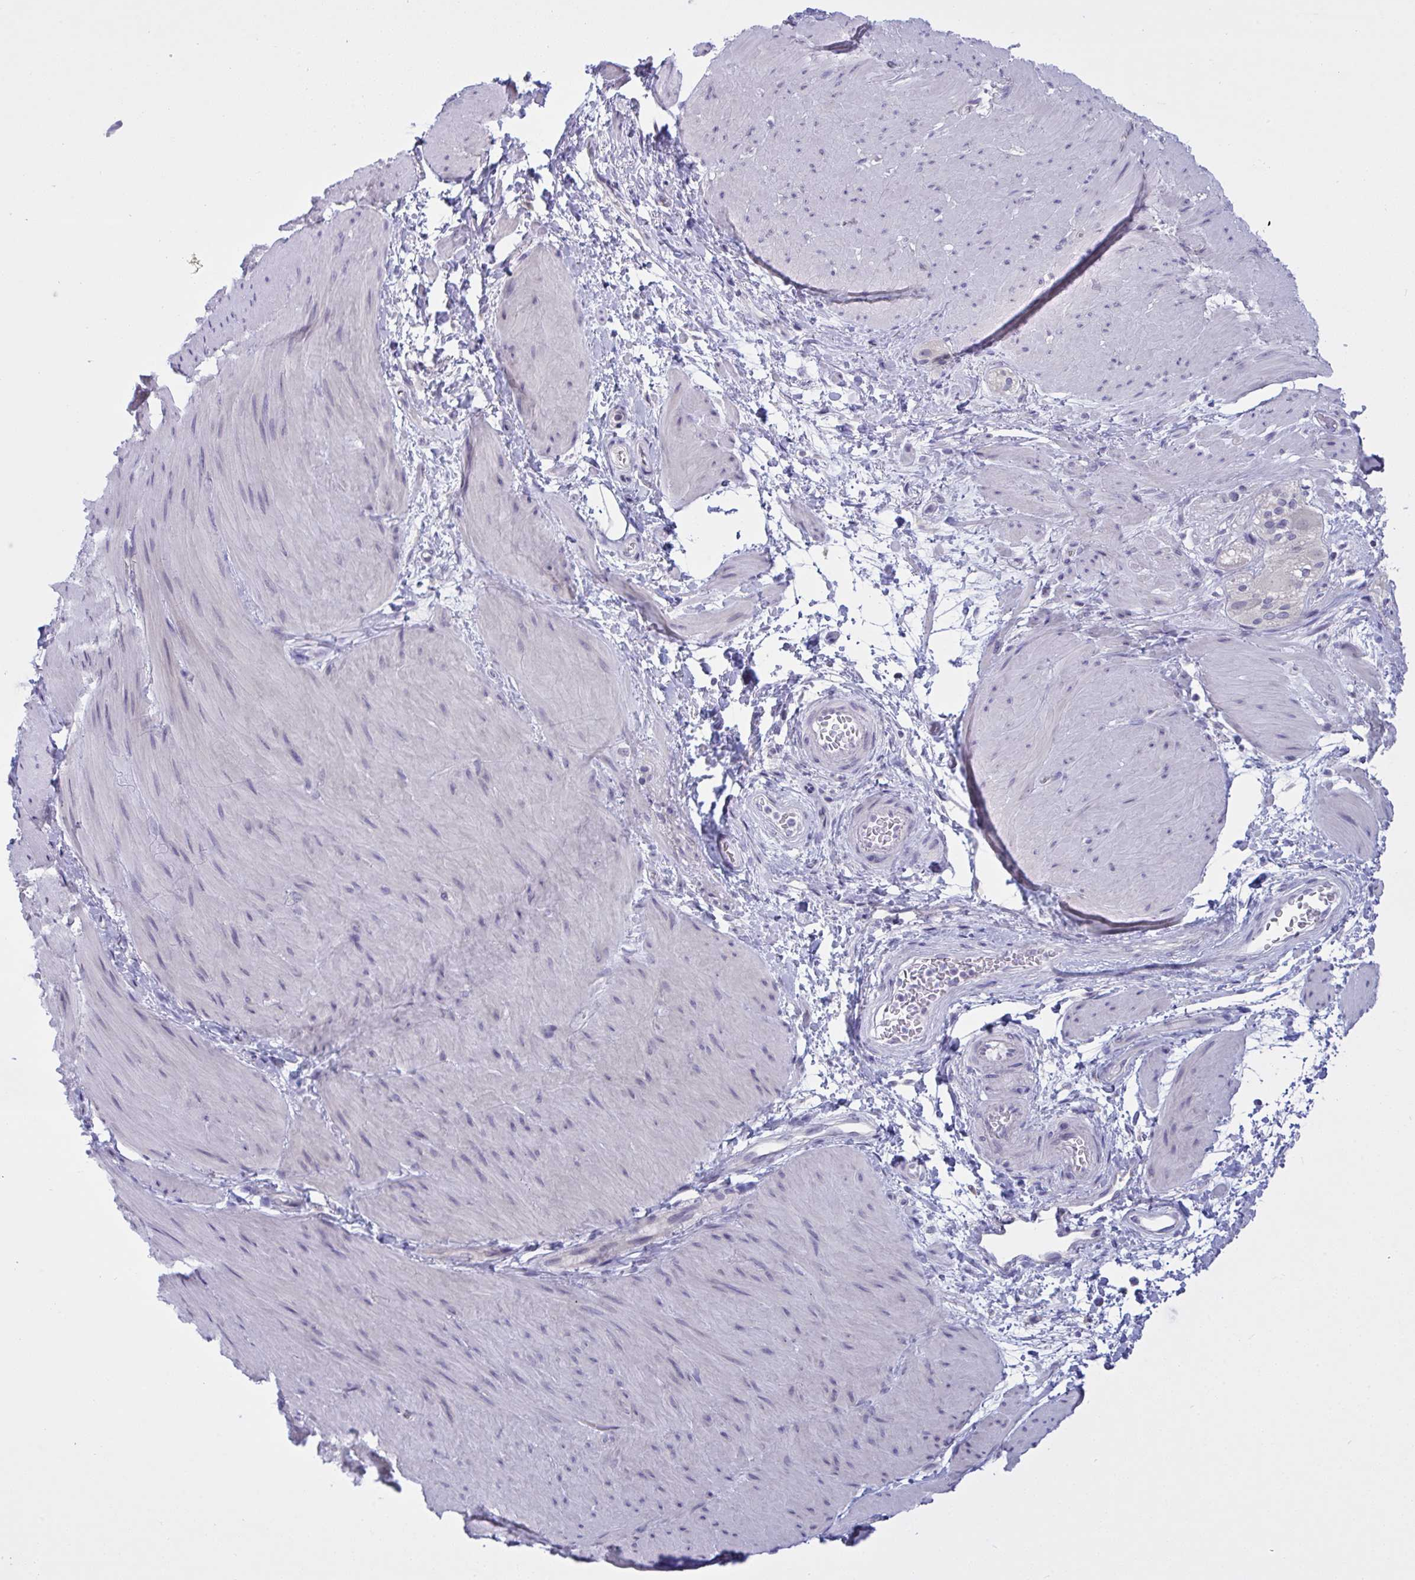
{"staining": {"intensity": "negative", "quantity": "none", "location": "none"}, "tissue": "smooth muscle", "cell_type": "Smooth muscle cells", "image_type": "normal", "snomed": [{"axis": "morphology", "description": "Normal tissue, NOS"}, {"axis": "topography", "description": "Smooth muscle"}, {"axis": "topography", "description": "Rectum"}], "caption": "Protein analysis of benign smooth muscle shows no significant positivity in smooth muscle cells.", "gene": "TMEM41A", "patient": {"sex": "male", "age": 53}}